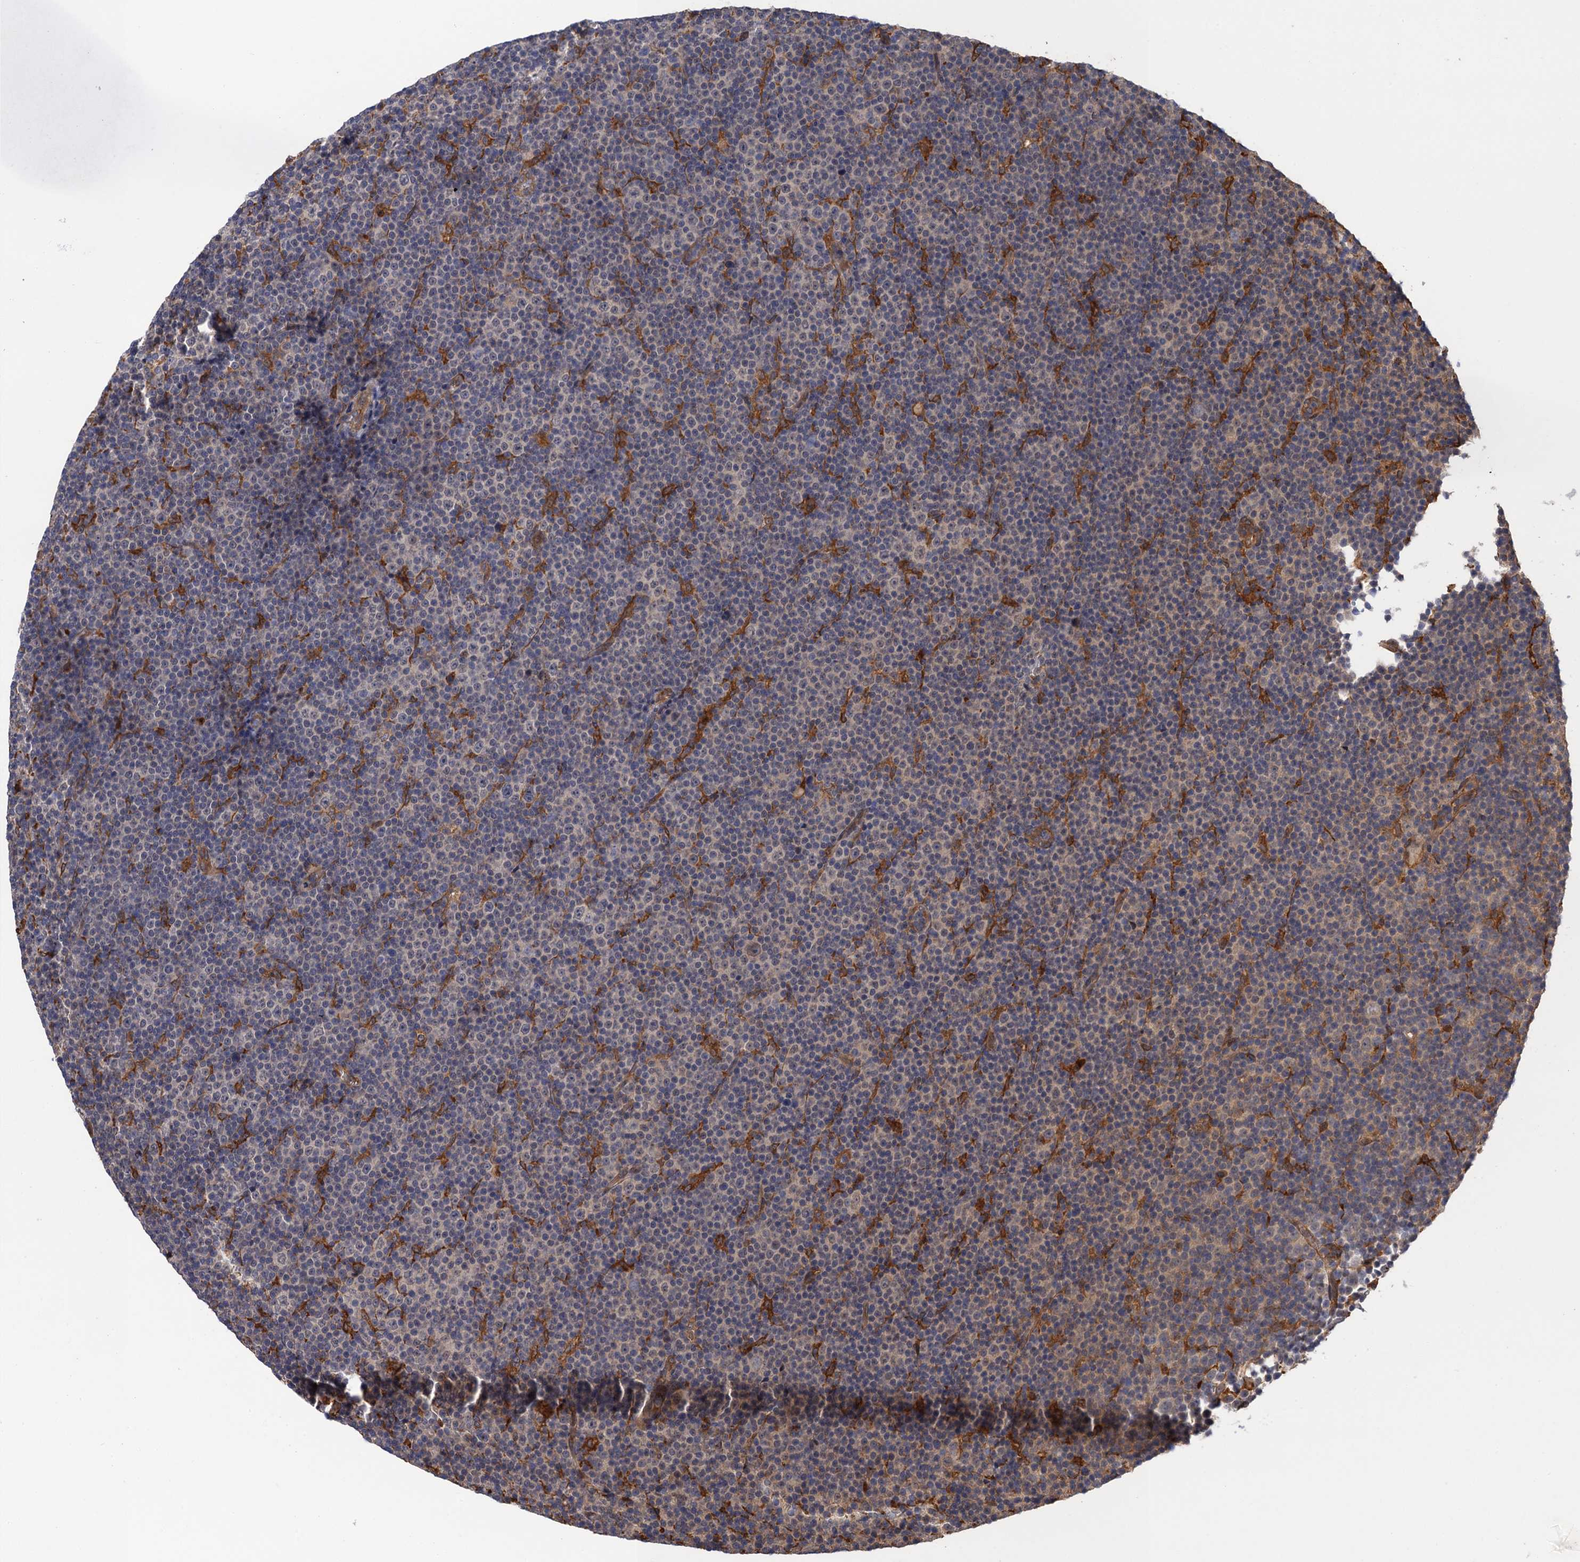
{"staining": {"intensity": "negative", "quantity": "none", "location": "none"}, "tissue": "lymphoma", "cell_type": "Tumor cells", "image_type": "cancer", "snomed": [{"axis": "morphology", "description": "Malignant lymphoma, non-Hodgkin's type, Low grade"}, {"axis": "topography", "description": "Lymph node"}], "caption": "Protein analysis of low-grade malignant lymphoma, non-Hodgkin's type demonstrates no significant expression in tumor cells.", "gene": "NEK8", "patient": {"sex": "female", "age": 67}}